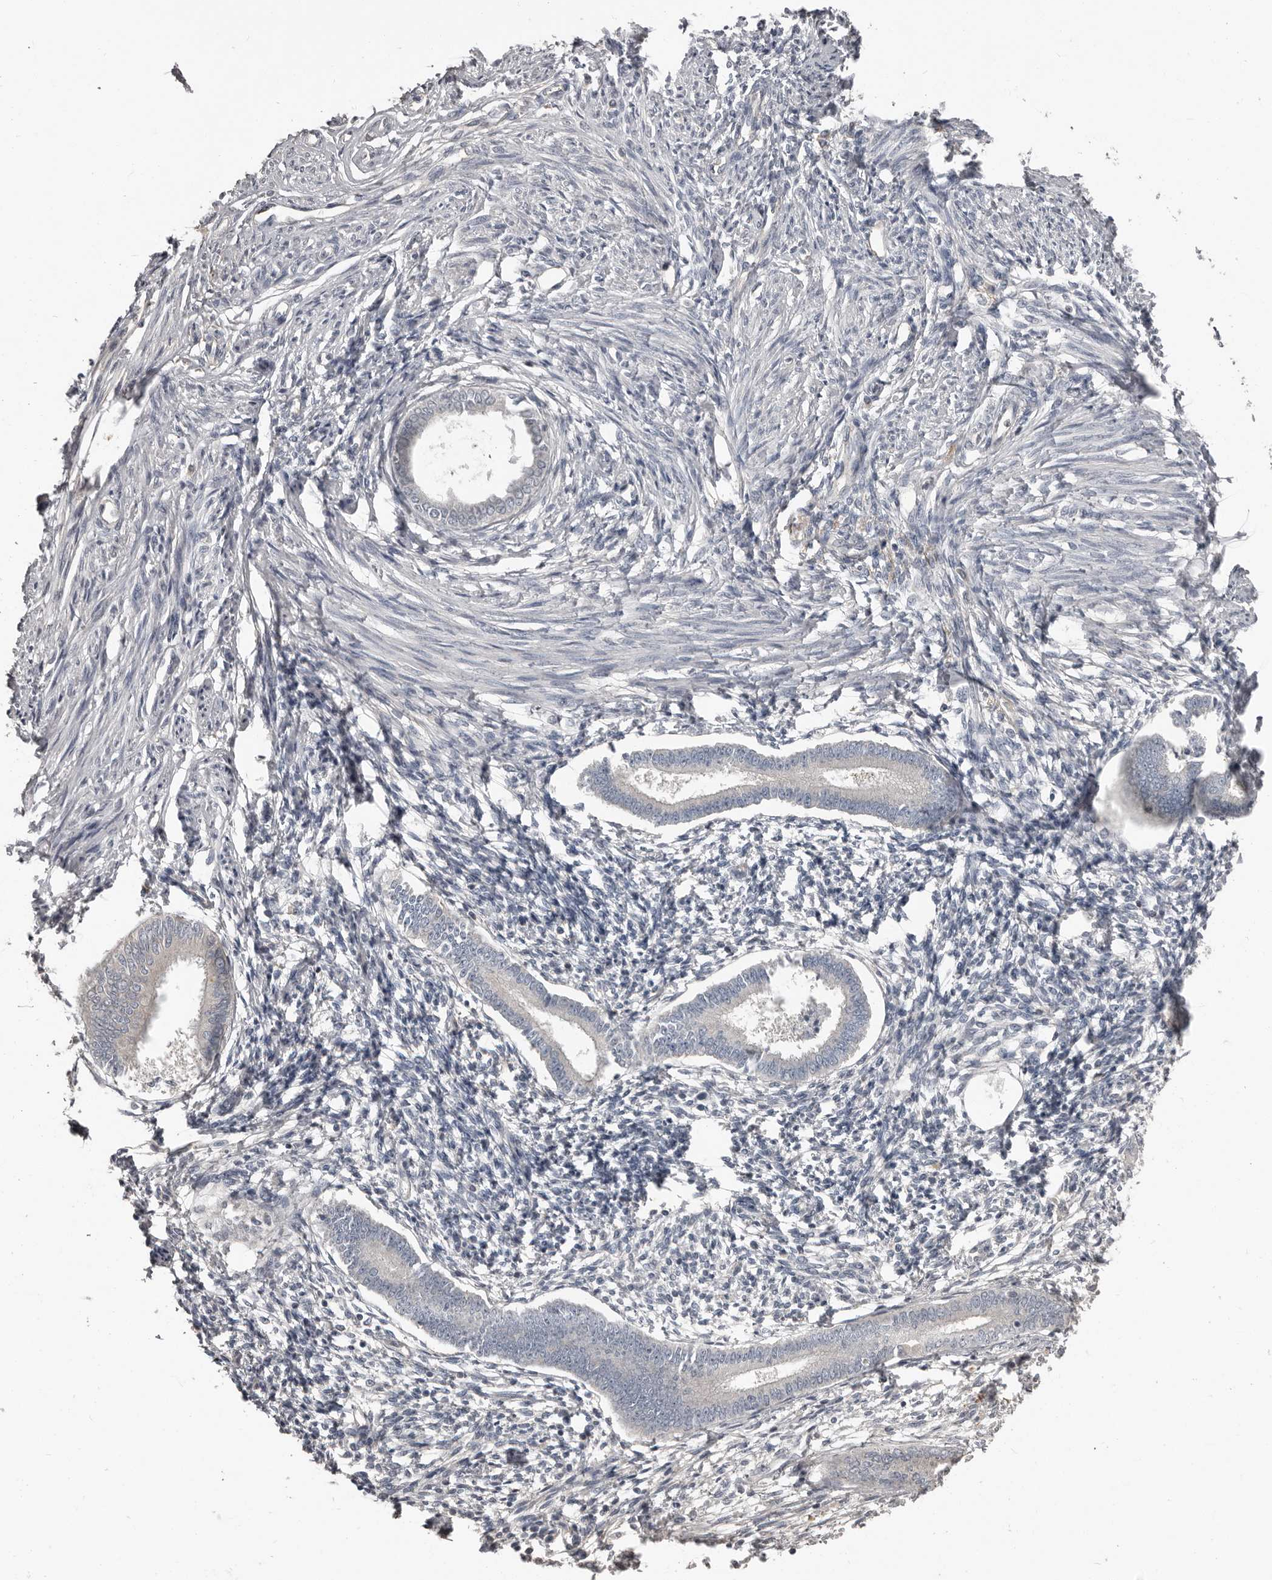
{"staining": {"intensity": "negative", "quantity": "none", "location": "none"}, "tissue": "endometrium", "cell_type": "Cells in endometrial stroma", "image_type": "normal", "snomed": [{"axis": "morphology", "description": "Normal tissue, NOS"}, {"axis": "topography", "description": "Endometrium"}], "caption": "IHC image of unremarkable human endometrium stained for a protein (brown), which reveals no positivity in cells in endometrial stroma. Brightfield microscopy of IHC stained with DAB (3,3'-diaminobenzidine) (brown) and hematoxylin (blue), captured at high magnification.", "gene": "CA6", "patient": {"sex": "female", "age": 56}}